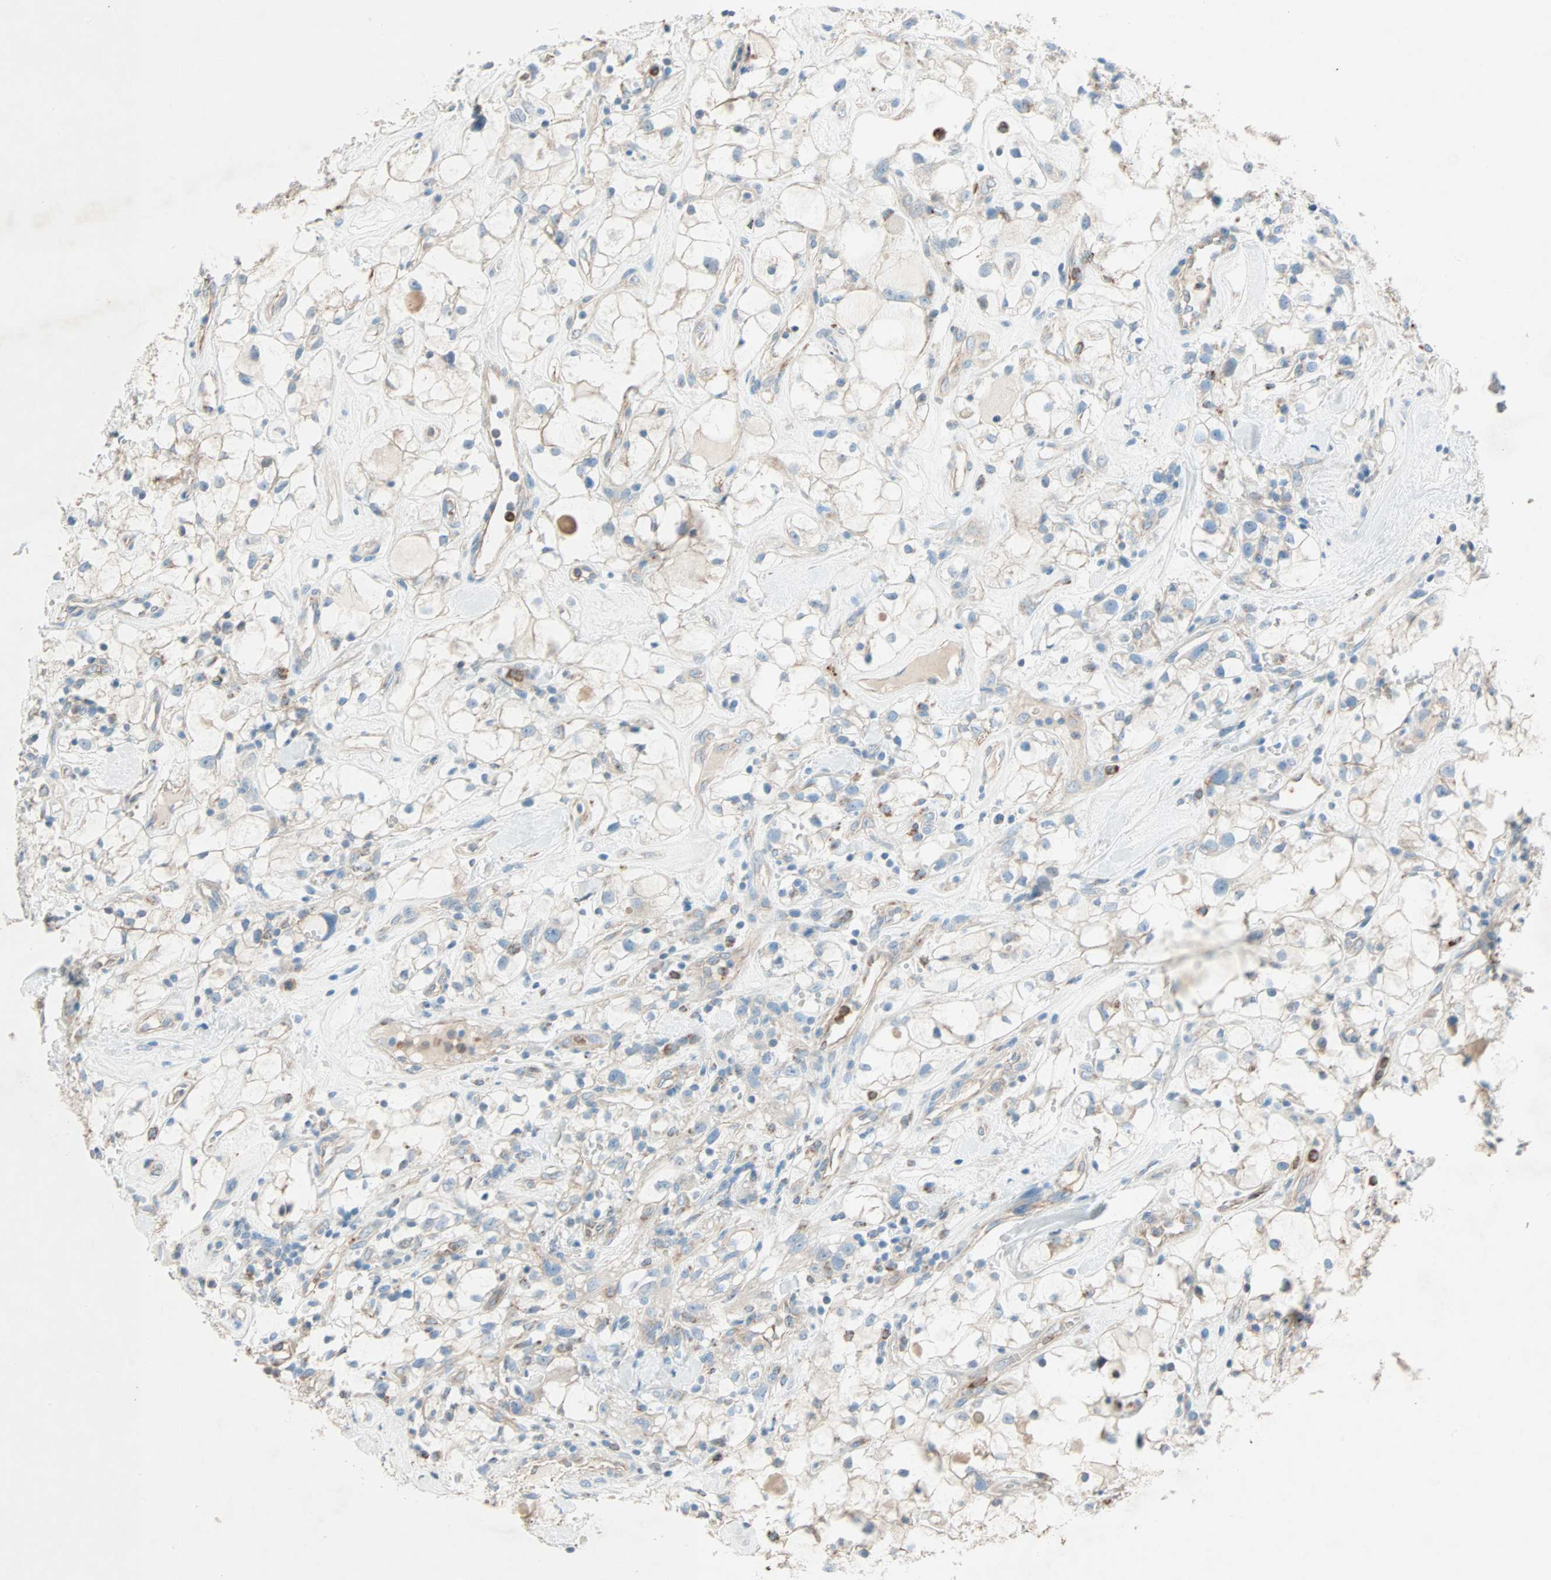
{"staining": {"intensity": "weak", "quantity": ">75%", "location": "cytoplasmic/membranous"}, "tissue": "renal cancer", "cell_type": "Tumor cells", "image_type": "cancer", "snomed": [{"axis": "morphology", "description": "Adenocarcinoma, NOS"}, {"axis": "topography", "description": "Kidney"}], "caption": "An IHC photomicrograph of tumor tissue is shown. Protein staining in brown labels weak cytoplasmic/membranous positivity in renal cancer (adenocarcinoma) within tumor cells.", "gene": "LY6G6F", "patient": {"sex": "female", "age": 60}}